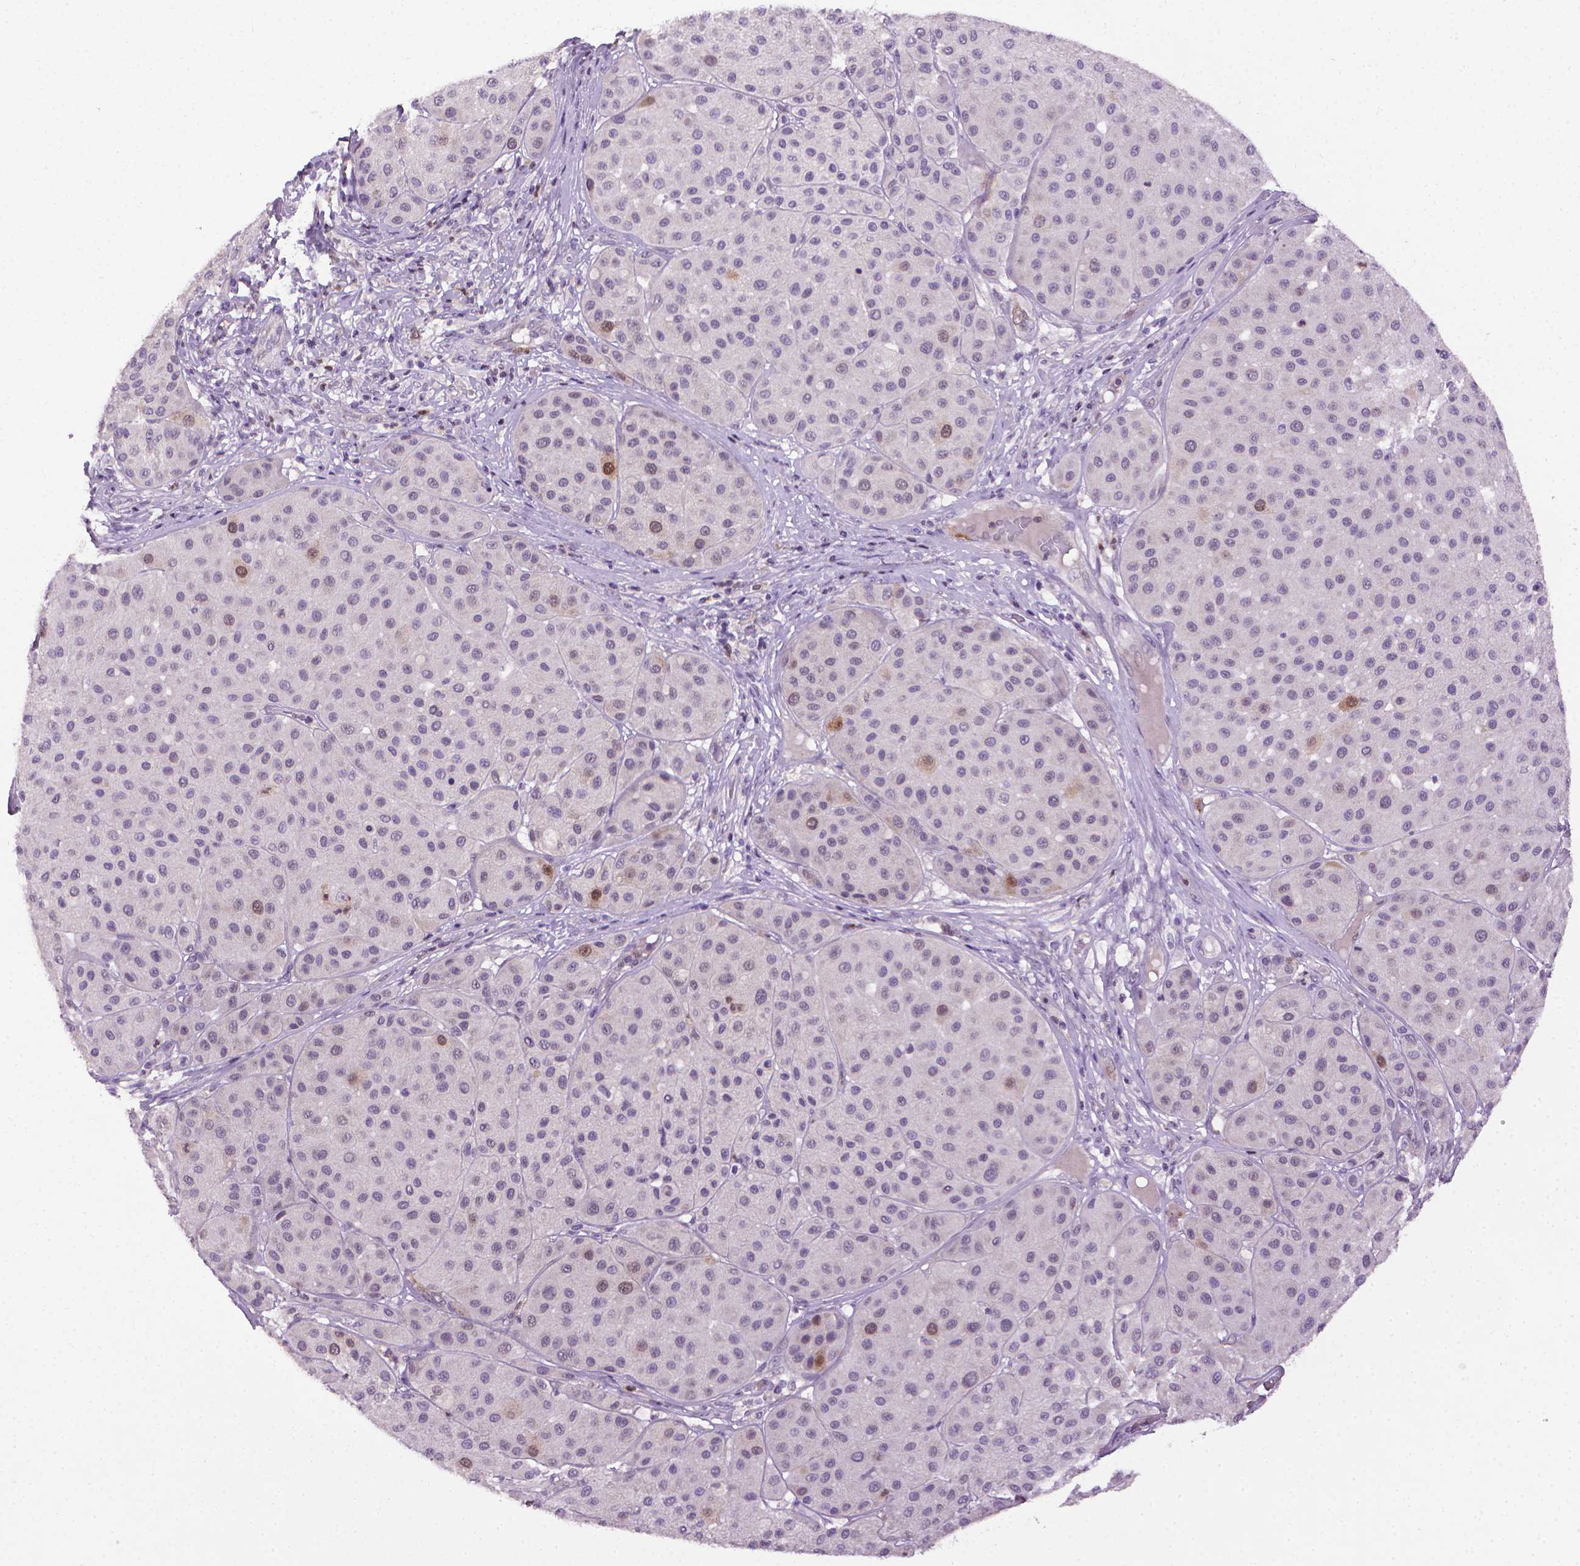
{"staining": {"intensity": "moderate", "quantity": "<25%", "location": "nuclear"}, "tissue": "melanoma", "cell_type": "Tumor cells", "image_type": "cancer", "snomed": [{"axis": "morphology", "description": "Malignant melanoma, Metastatic site"}, {"axis": "topography", "description": "Smooth muscle"}], "caption": "Immunohistochemistry (DAB (3,3'-diaminobenzidine)) staining of human malignant melanoma (metastatic site) reveals moderate nuclear protein staining in approximately <25% of tumor cells. Immunohistochemistry (ihc) stains the protein of interest in brown and the nuclei are stained blue.", "gene": "CDKN2D", "patient": {"sex": "male", "age": 41}}